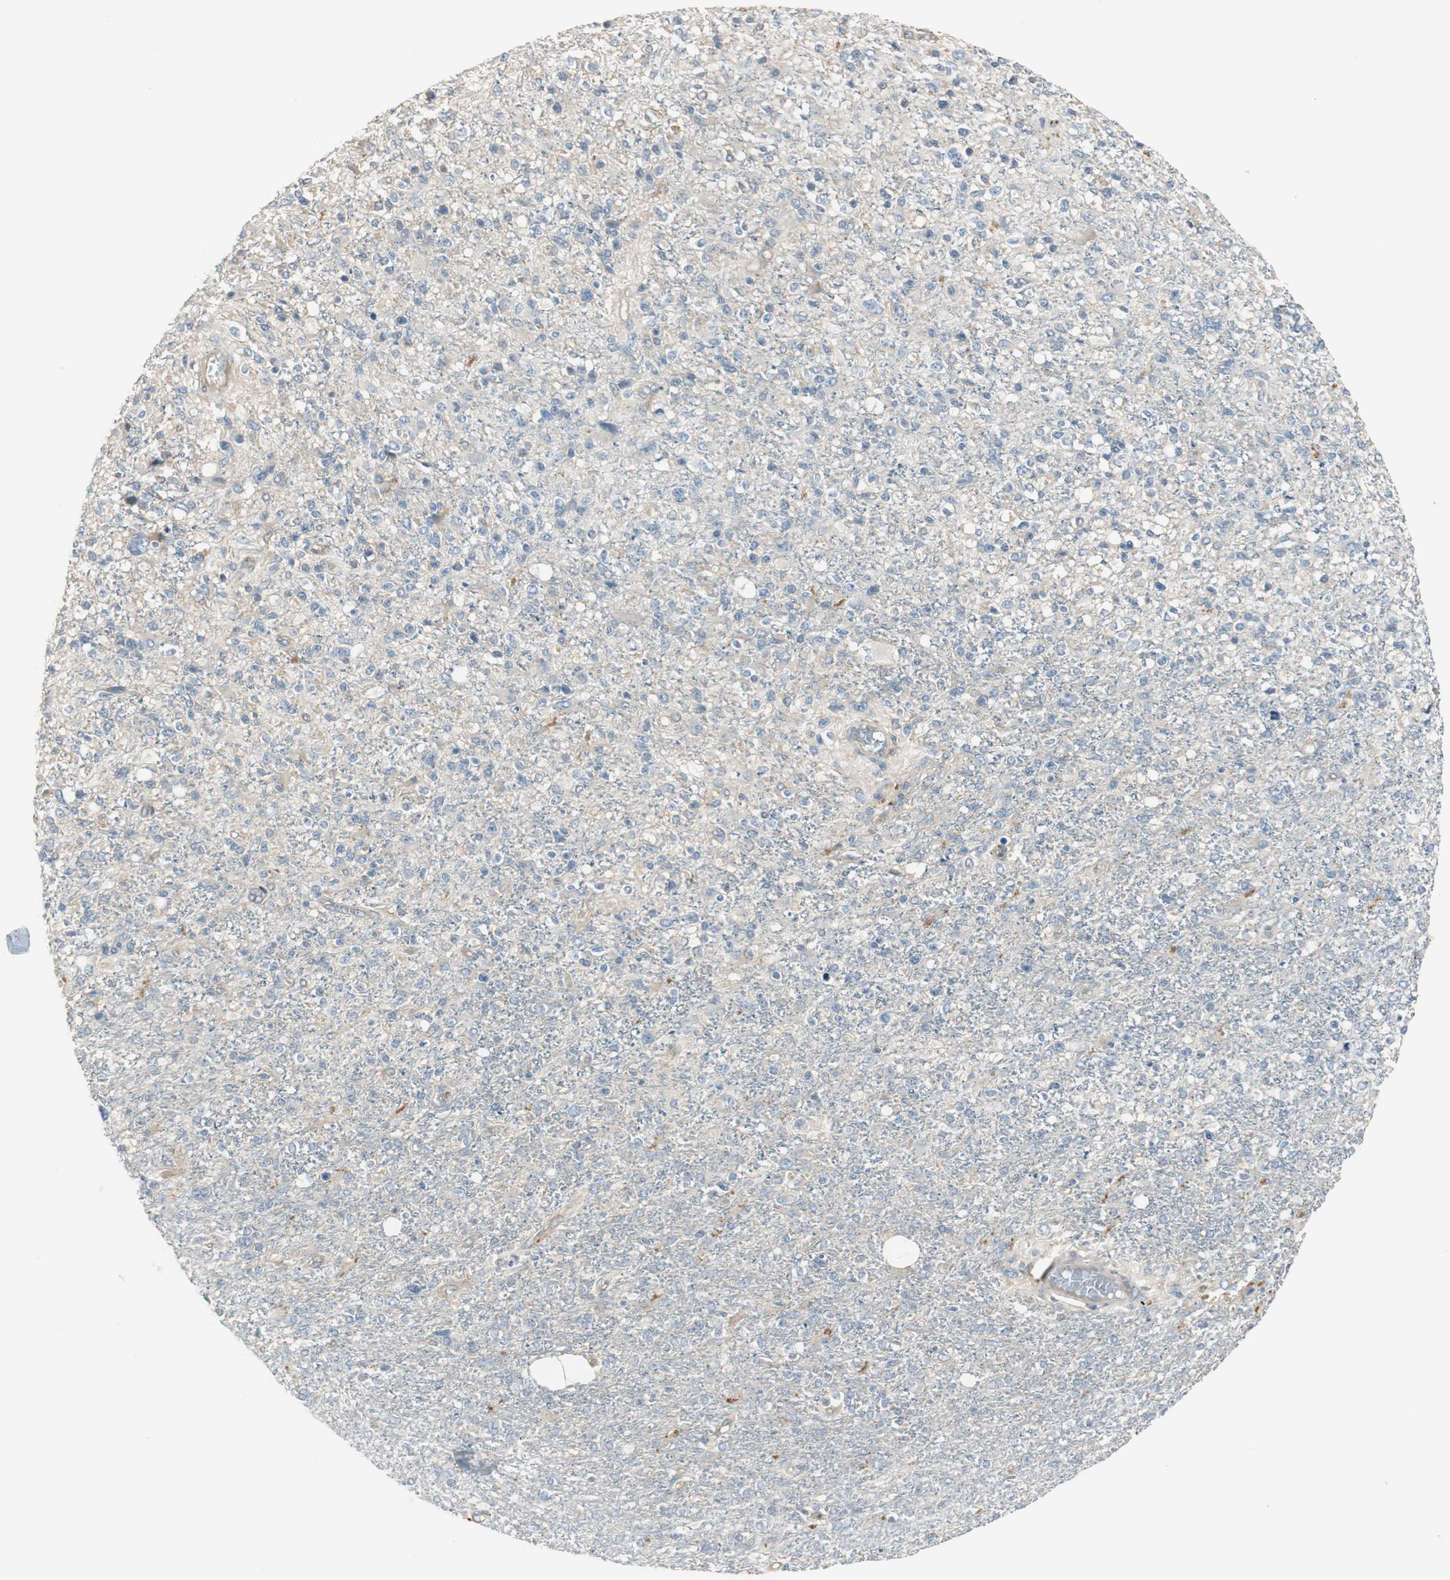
{"staining": {"intensity": "weak", "quantity": "25%-75%", "location": "cytoplasmic/membranous"}, "tissue": "glioma", "cell_type": "Tumor cells", "image_type": "cancer", "snomed": [{"axis": "morphology", "description": "Glioma, malignant, High grade"}, {"axis": "topography", "description": "Cerebral cortex"}], "caption": "This is a photomicrograph of IHC staining of high-grade glioma (malignant), which shows weak staining in the cytoplasmic/membranous of tumor cells.", "gene": "PRKAA1", "patient": {"sex": "male", "age": 76}}